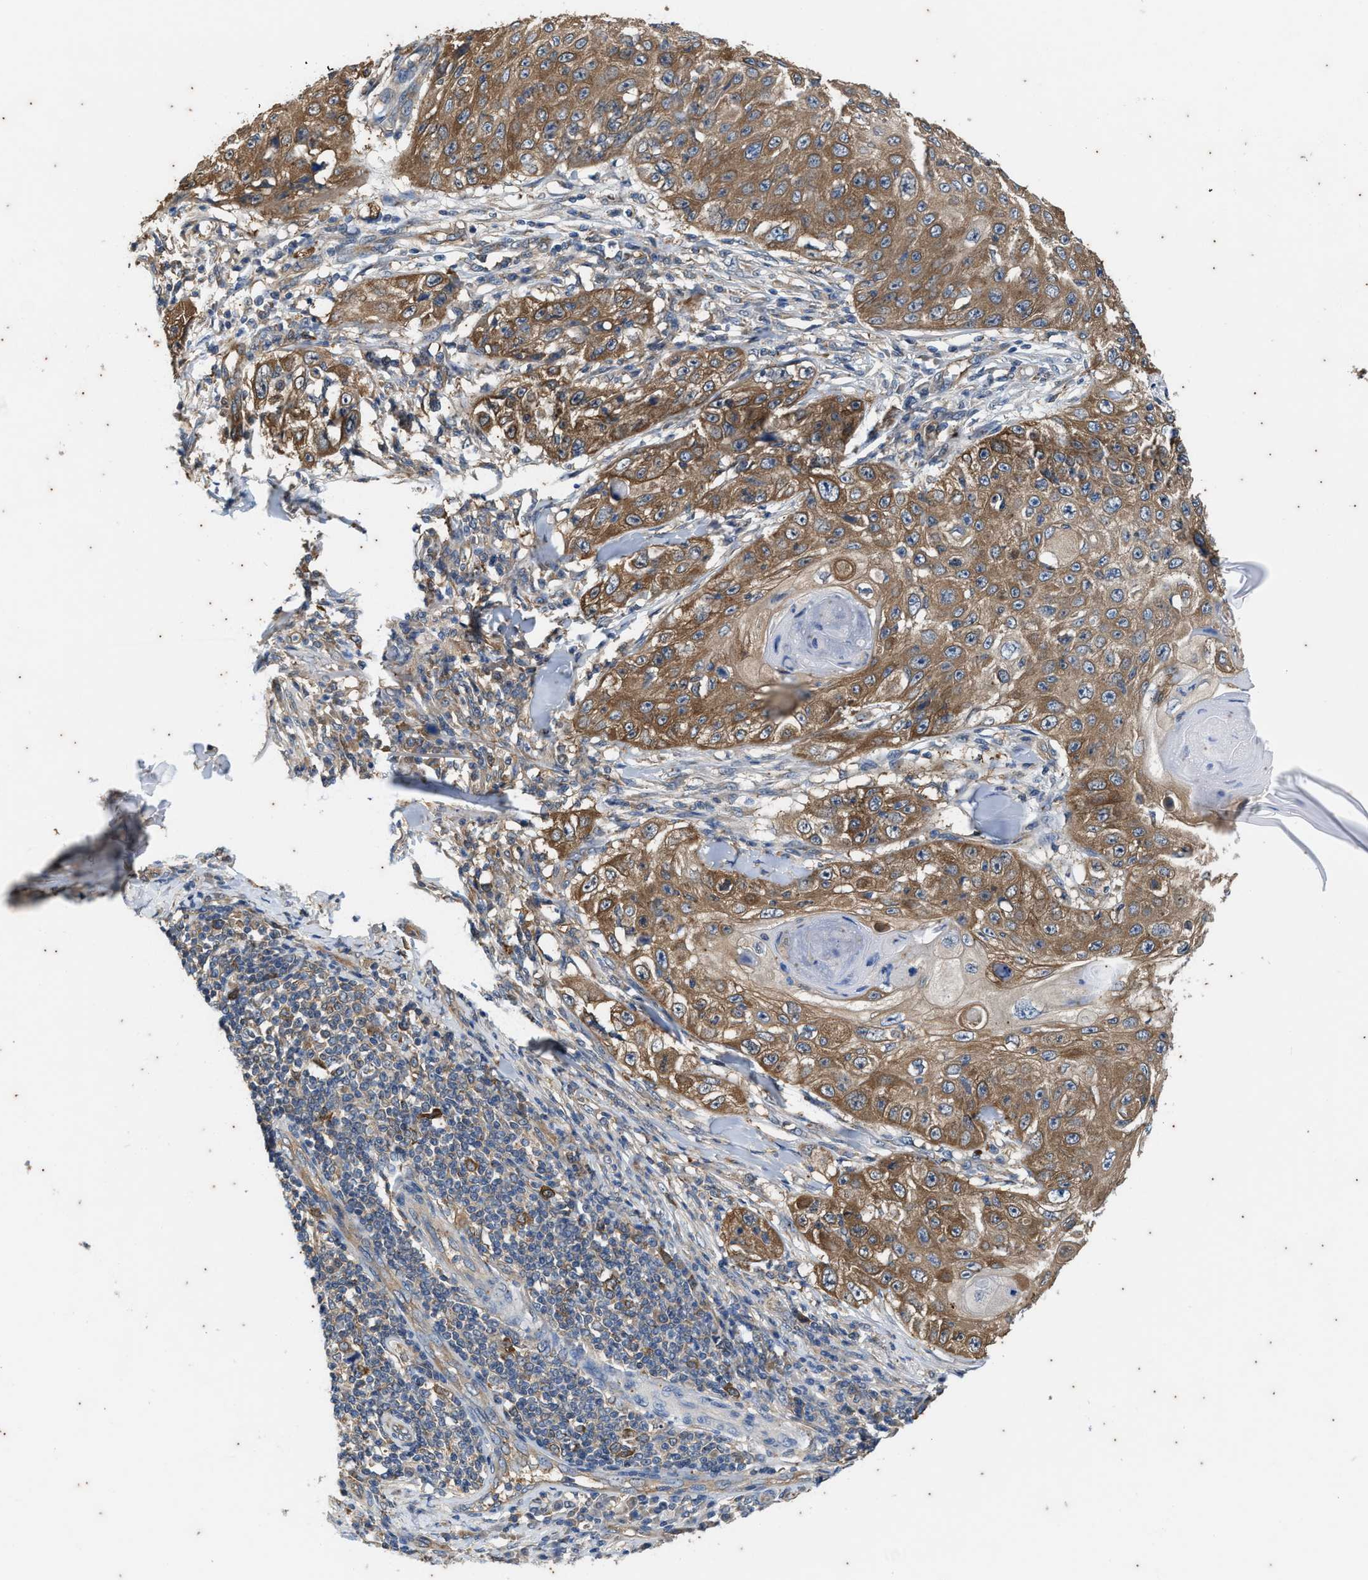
{"staining": {"intensity": "moderate", "quantity": ">75%", "location": "cytoplasmic/membranous"}, "tissue": "skin cancer", "cell_type": "Tumor cells", "image_type": "cancer", "snomed": [{"axis": "morphology", "description": "Squamous cell carcinoma, NOS"}, {"axis": "topography", "description": "Skin"}], "caption": "Skin cancer tissue displays moderate cytoplasmic/membranous positivity in about >75% of tumor cells (DAB (3,3'-diaminobenzidine) IHC, brown staining for protein, blue staining for nuclei).", "gene": "COX19", "patient": {"sex": "male", "age": 86}}